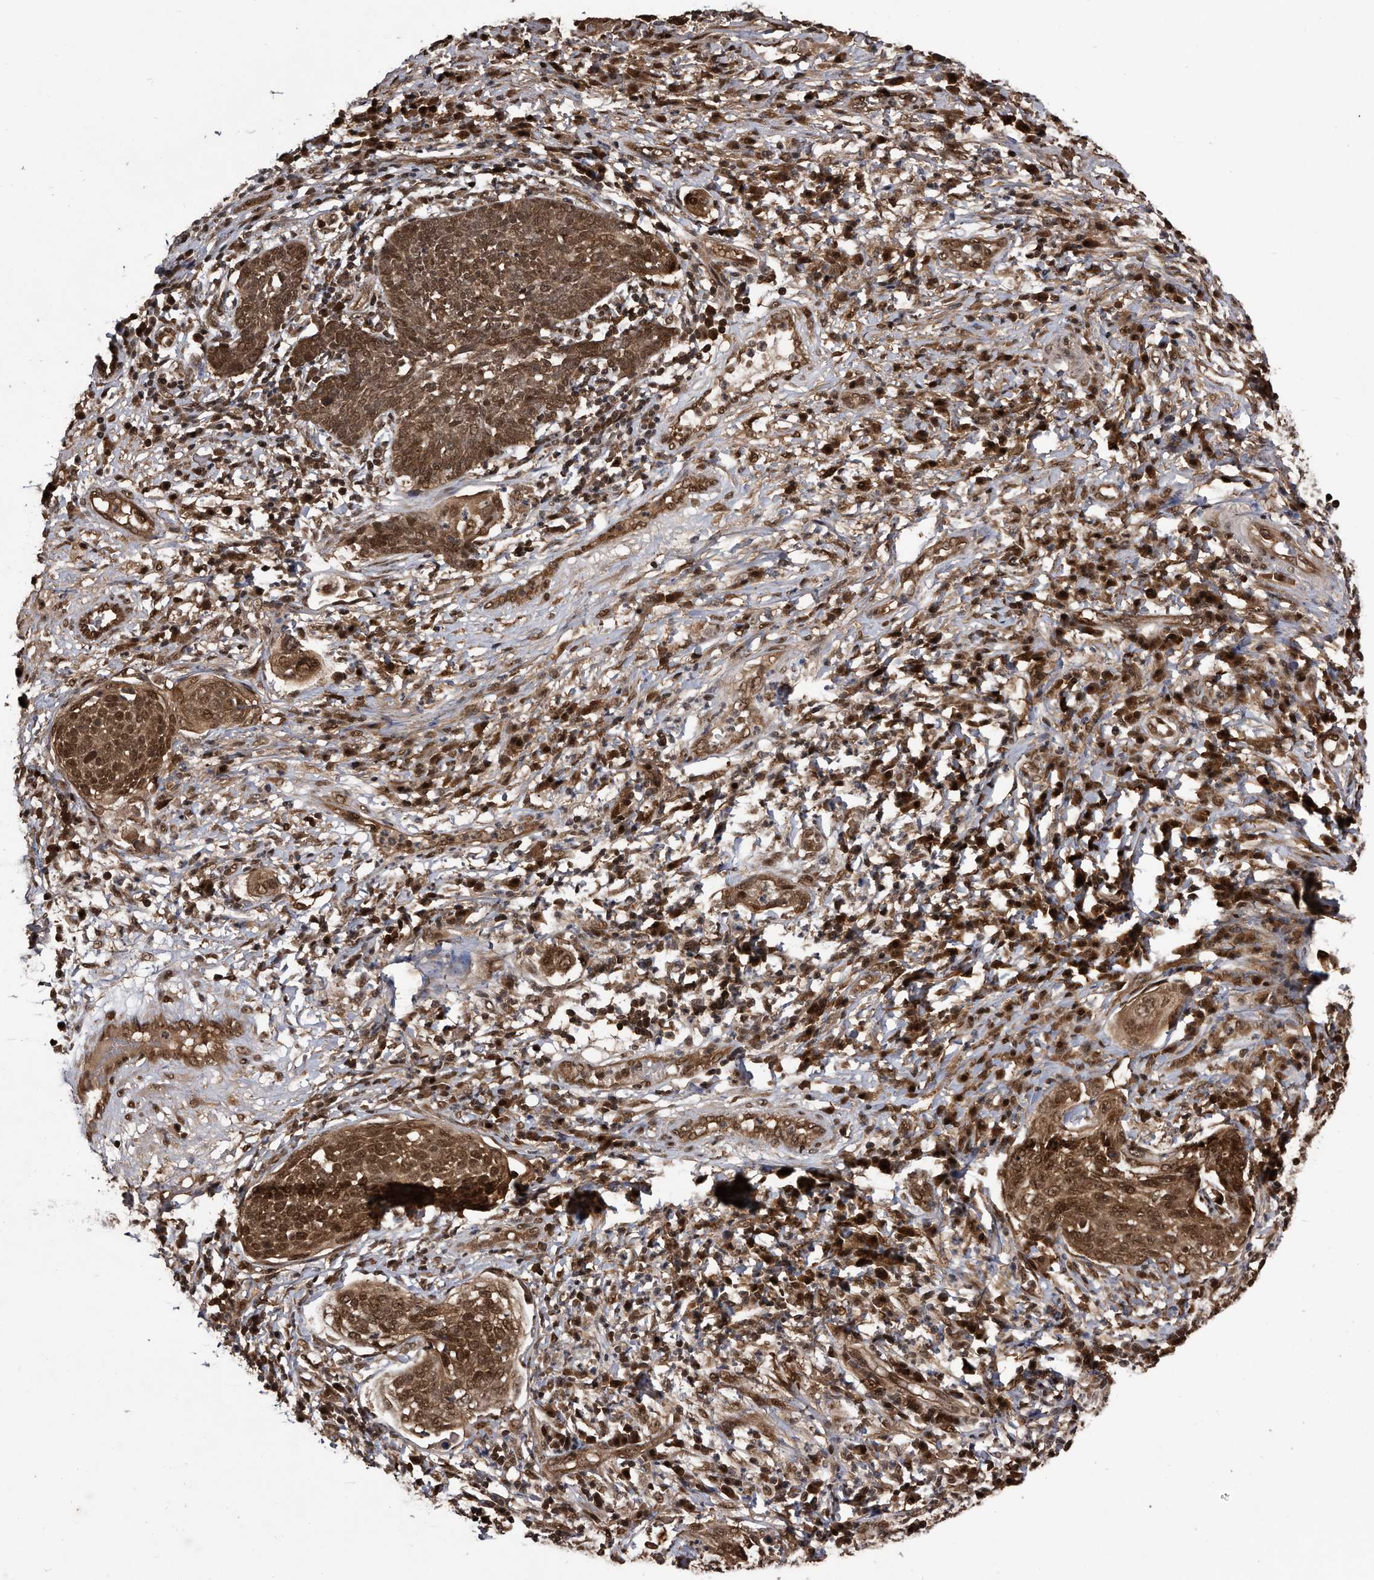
{"staining": {"intensity": "moderate", "quantity": ">75%", "location": "cytoplasmic/membranous,nuclear"}, "tissue": "cervical cancer", "cell_type": "Tumor cells", "image_type": "cancer", "snomed": [{"axis": "morphology", "description": "Squamous cell carcinoma, NOS"}, {"axis": "topography", "description": "Cervix"}], "caption": "Moderate cytoplasmic/membranous and nuclear positivity for a protein is identified in approximately >75% of tumor cells of cervical cancer using IHC.", "gene": "RAD23B", "patient": {"sex": "female", "age": 34}}